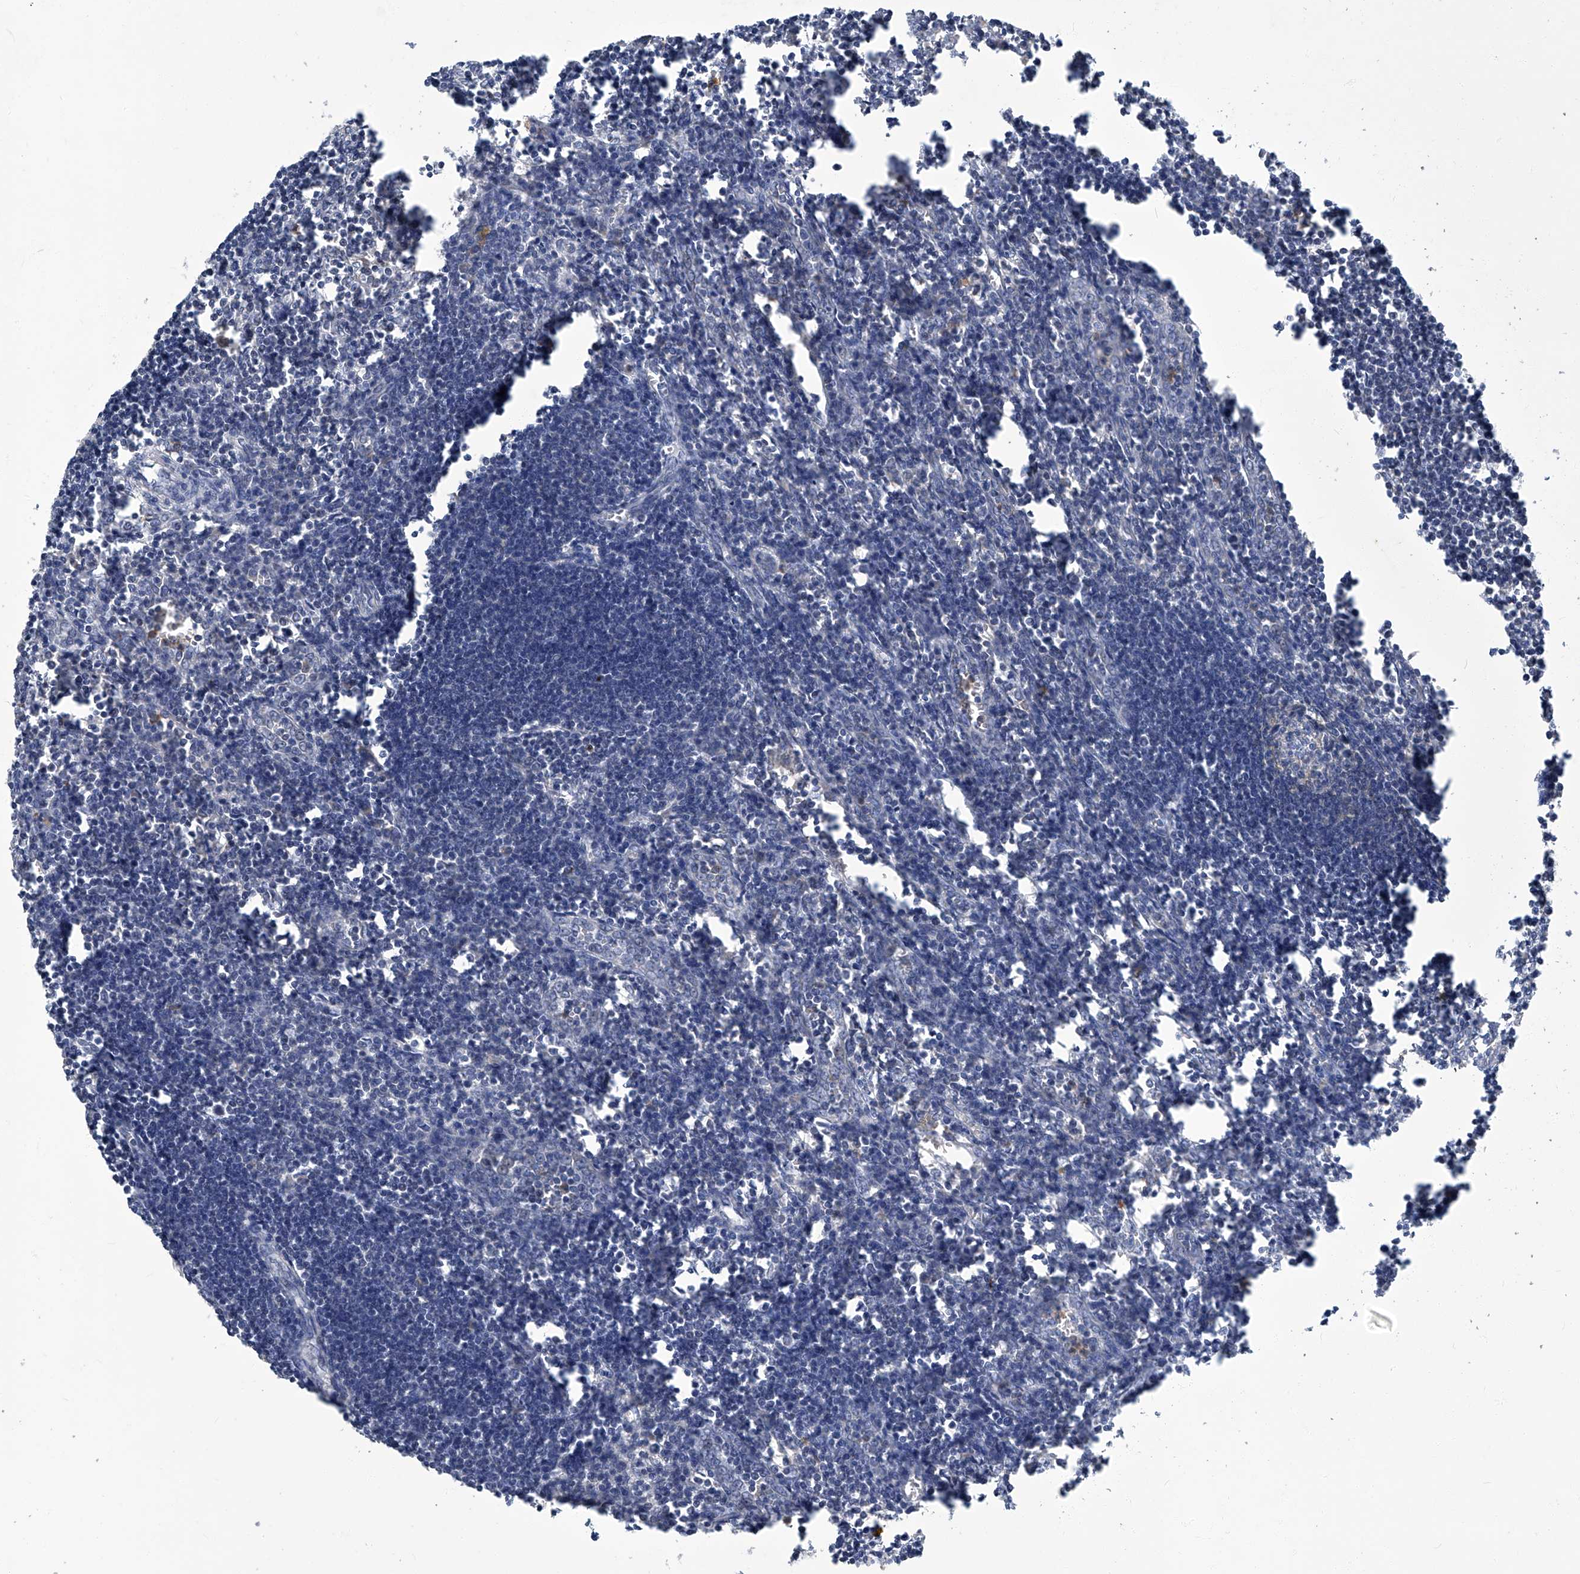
{"staining": {"intensity": "negative", "quantity": "none", "location": "none"}, "tissue": "lymph node", "cell_type": "Germinal center cells", "image_type": "normal", "snomed": [{"axis": "morphology", "description": "Normal tissue, NOS"}, {"axis": "morphology", "description": "Malignant melanoma, Metastatic site"}, {"axis": "topography", "description": "Lymph node"}], "caption": "Protein analysis of normal lymph node shows no significant staining in germinal center cells. The staining was performed using DAB (3,3'-diaminobenzidine) to visualize the protein expression in brown, while the nuclei were stained in blue with hematoxylin (Magnification: 20x).", "gene": "TGFBR1", "patient": {"sex": "male", "age": 41}}